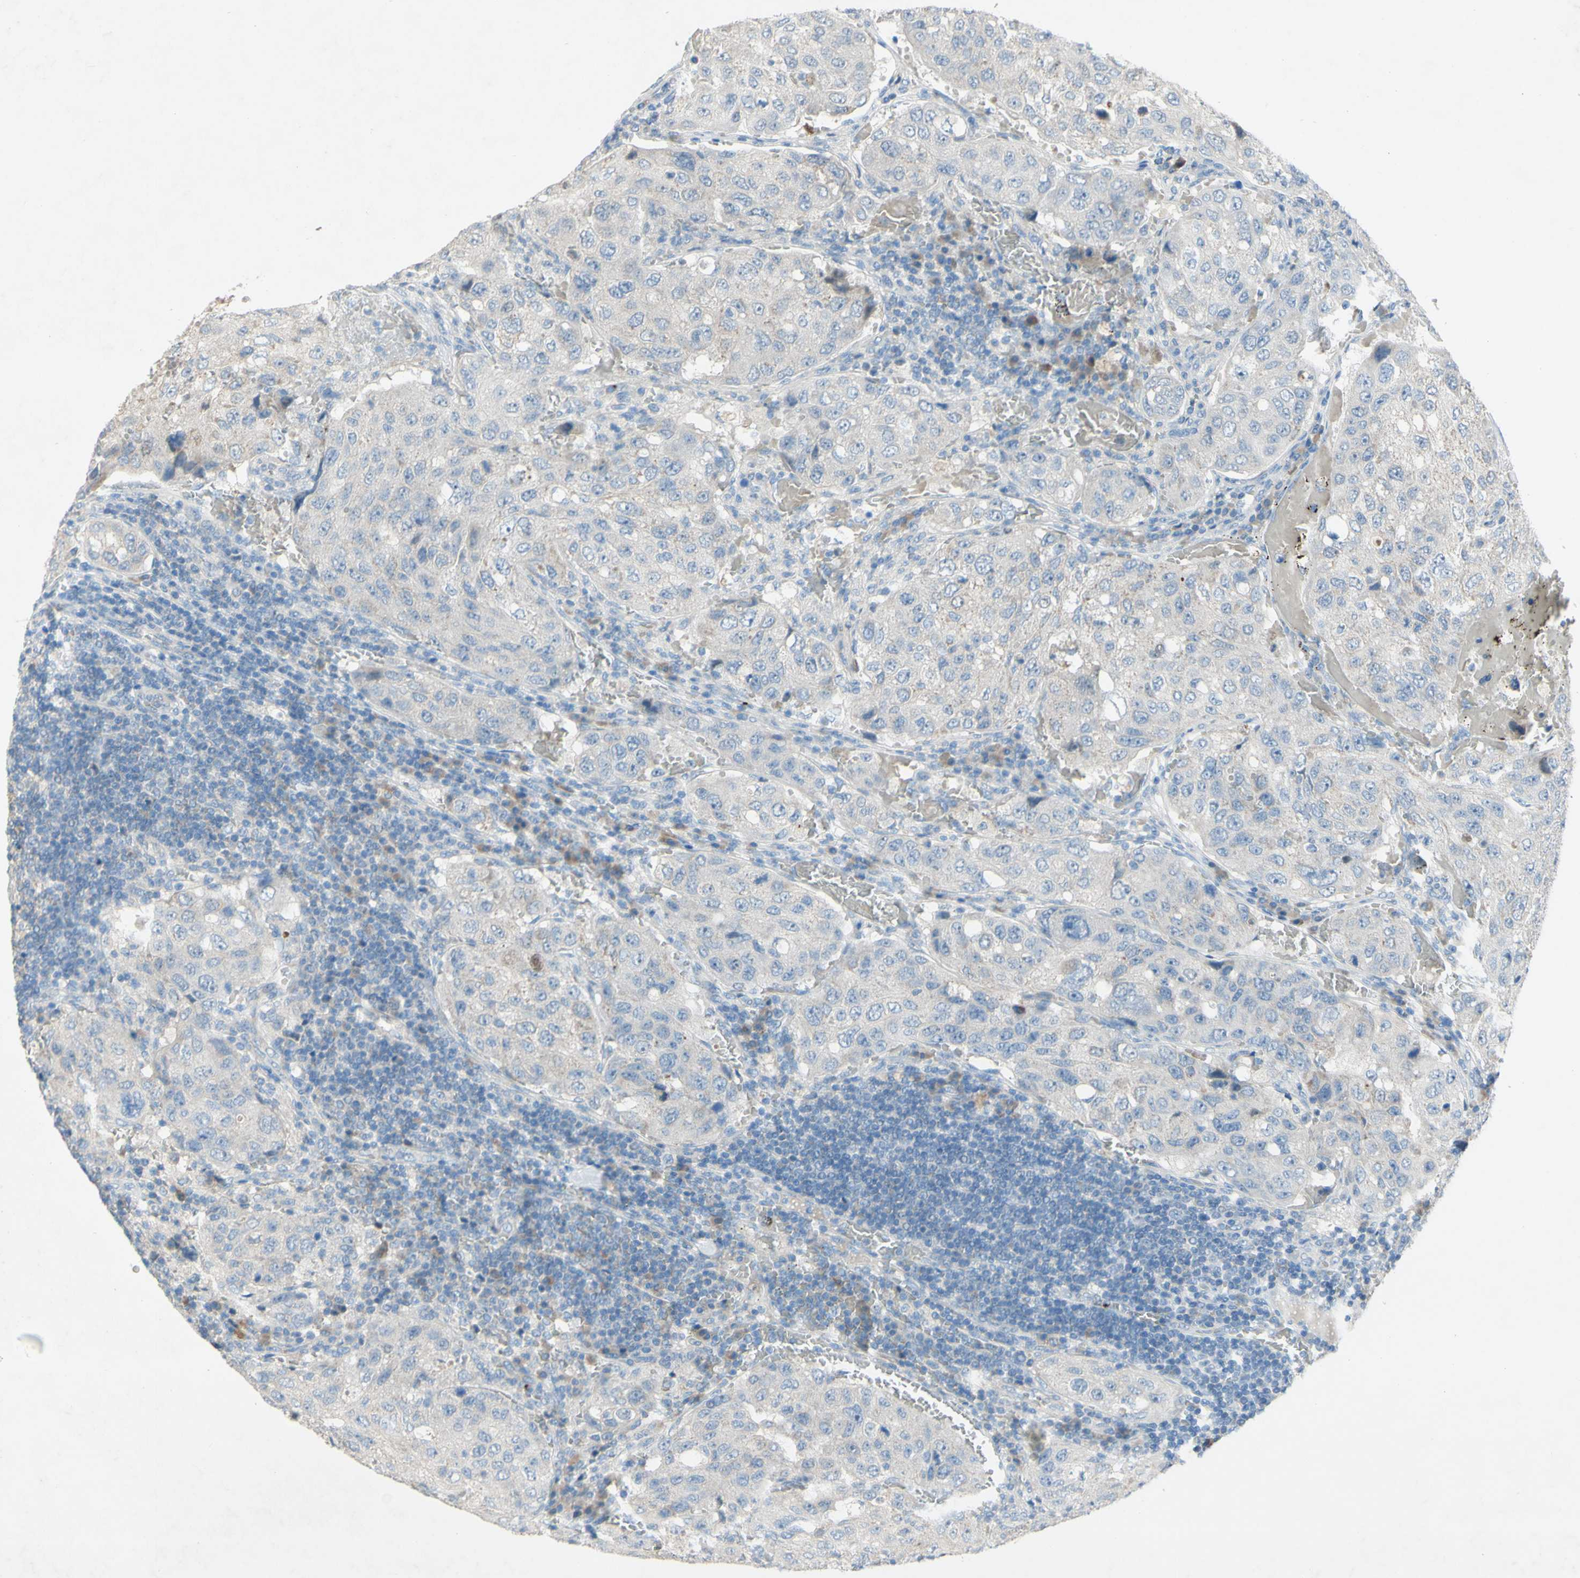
{"staining": {"intensity": "negative", "quantity": "none", "location": "none"}, "tissue": "urothelial cancer", "cell_type": "Tumor cells", "image_type": "cancer", "snomed": [{"axis": "morphology", "description": "Urothelial carcinoma, High grade"}, {"axis": "topography", "description": "Lymph node"}, {"axis": "topography", "description": "Urinary bladder"}], "caption": "Tumor cells are negative for protein expression in human high-grade urothelial carcinoma.", "gene": "ACADL", "patient": {"sex": "male", "age": 51}}